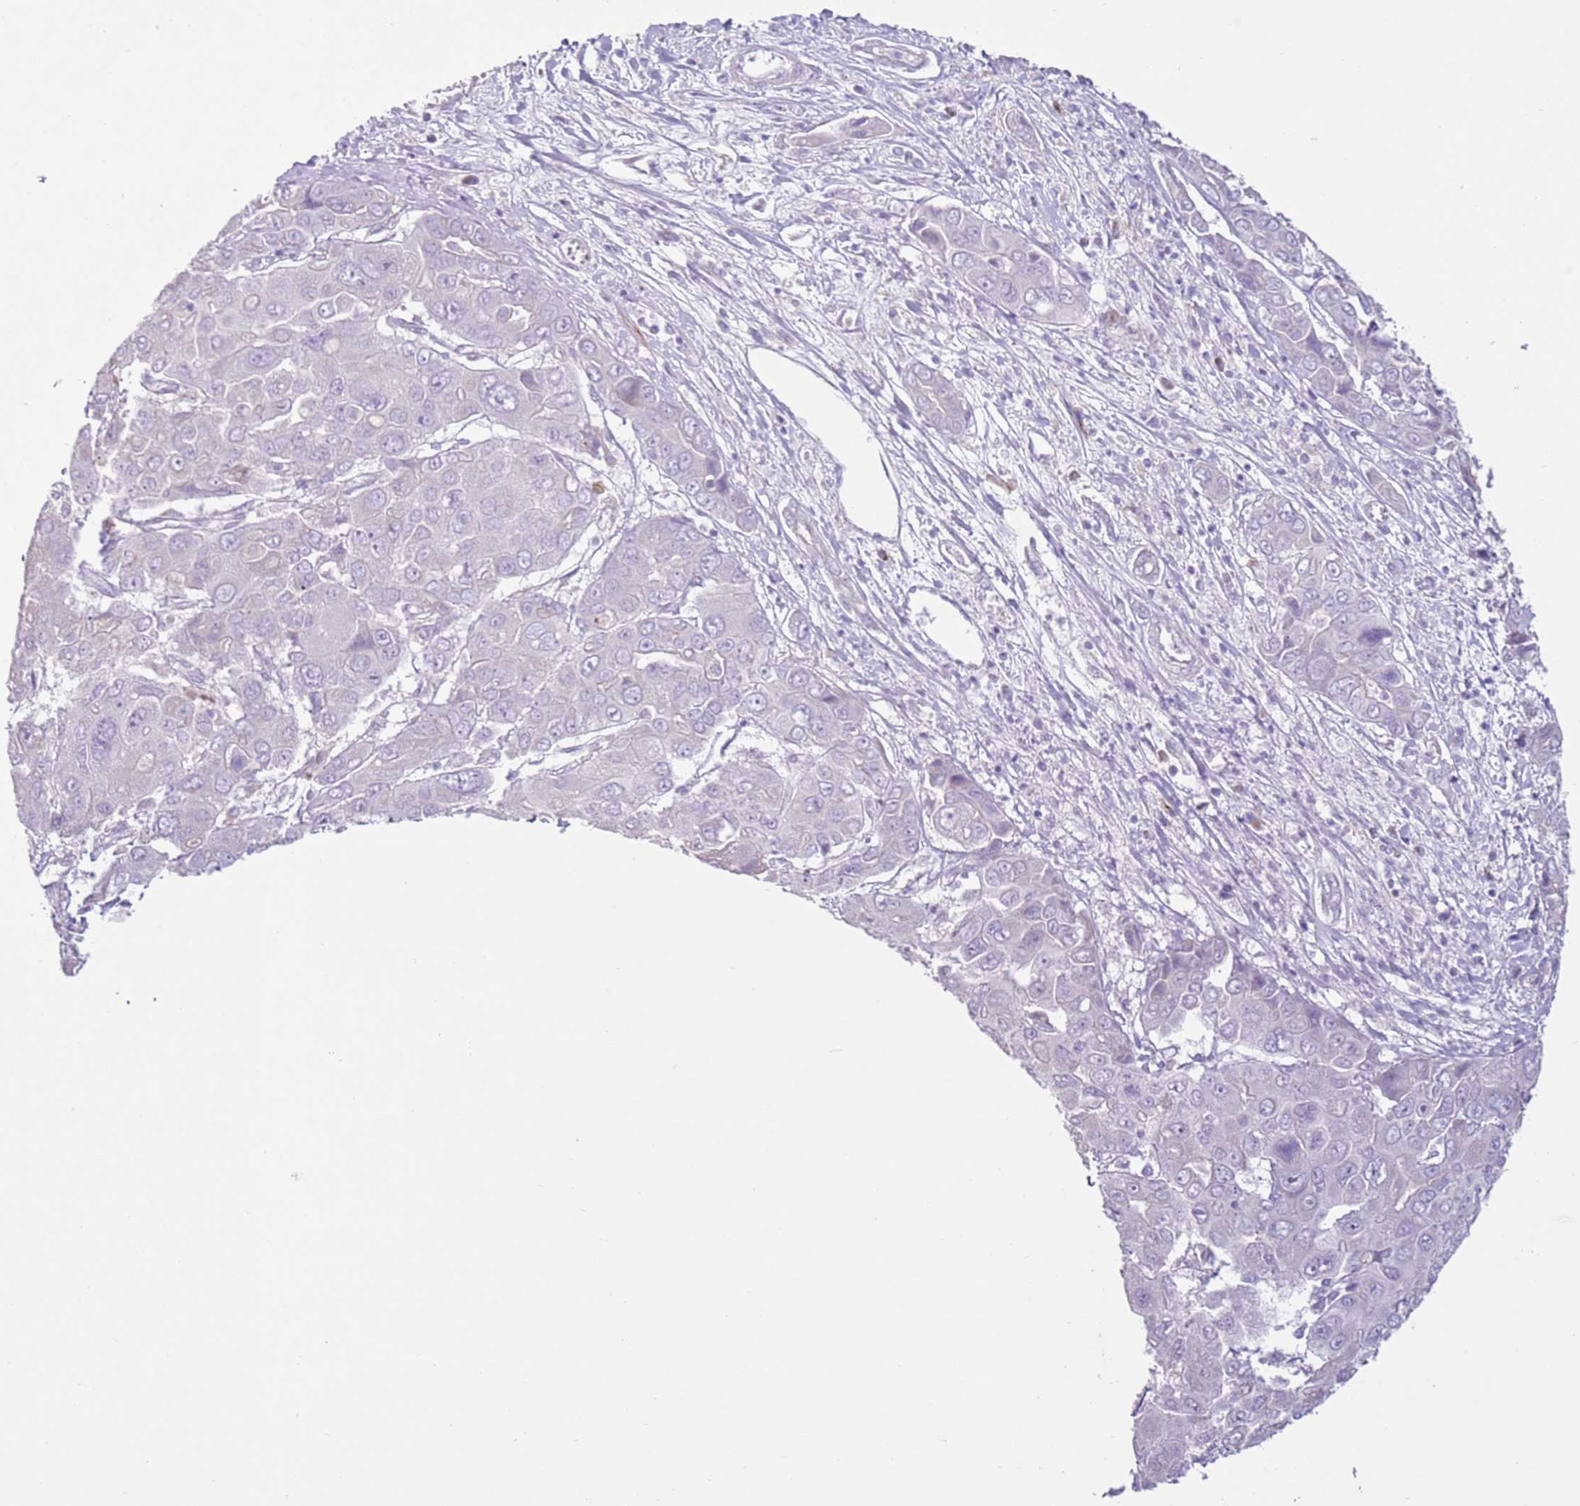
{"staining": {"intensity": "negative", "quantity": "none", "location": "none"}, "tissue": "liver cancer", "cell_type": "Tumor cells", "image_type": "cancer", "snomed": [{"axis": "morphology", "description": "Cholangiocarcinoma"}, {"axis": "topography", "description": "Liver"}], "caption": "The image shows no significant positivity in tumor cells of liver cholangiocarcinoma. (Brightfield microscopy of DAB (3,3'-diaminobenzidine) immunohistochemistry at high magnification).", "gene": "ZNF239", "patient": {"sex": "male", "age": 67}}